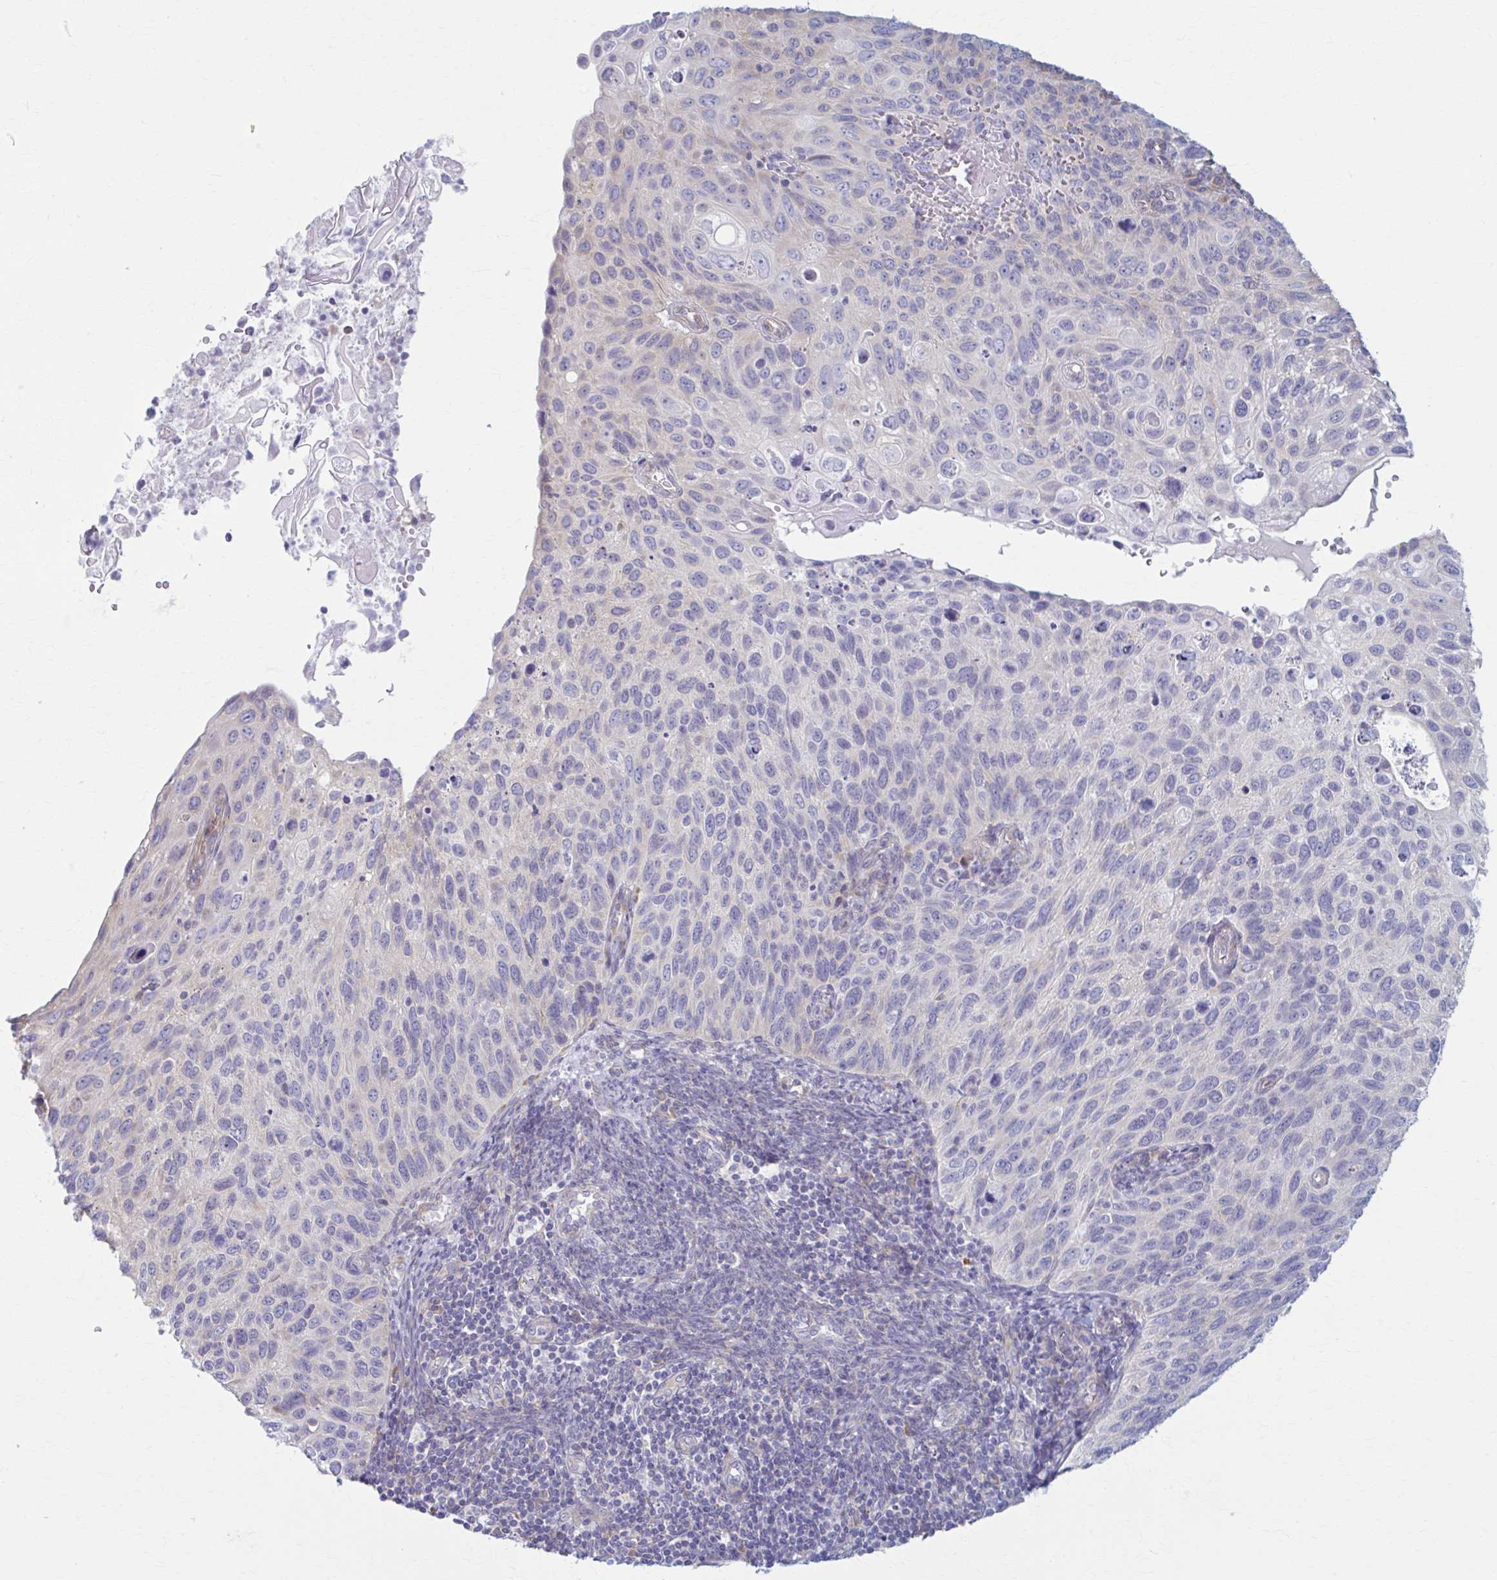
{"staining": {"intensity": "negative", "quantity": "none", "location": "none"}, "tissue": "cervical cancer", "cell_type": "Tumor cells", "image_type": "cancer", "snomed": [{"axis": "morphology", "description": "Squamous cell carcinoma, NOS"}, {"axis": "topography", "description": "Cervix"}], "caption": "A high-resolution histopathology image shows IHC staining of cervical cancer (squamous cell carcinoma), which displays no significant expression in tumor cells.", "gene": "PRKRA", "patient": {"sex": "female", "age": 70}}